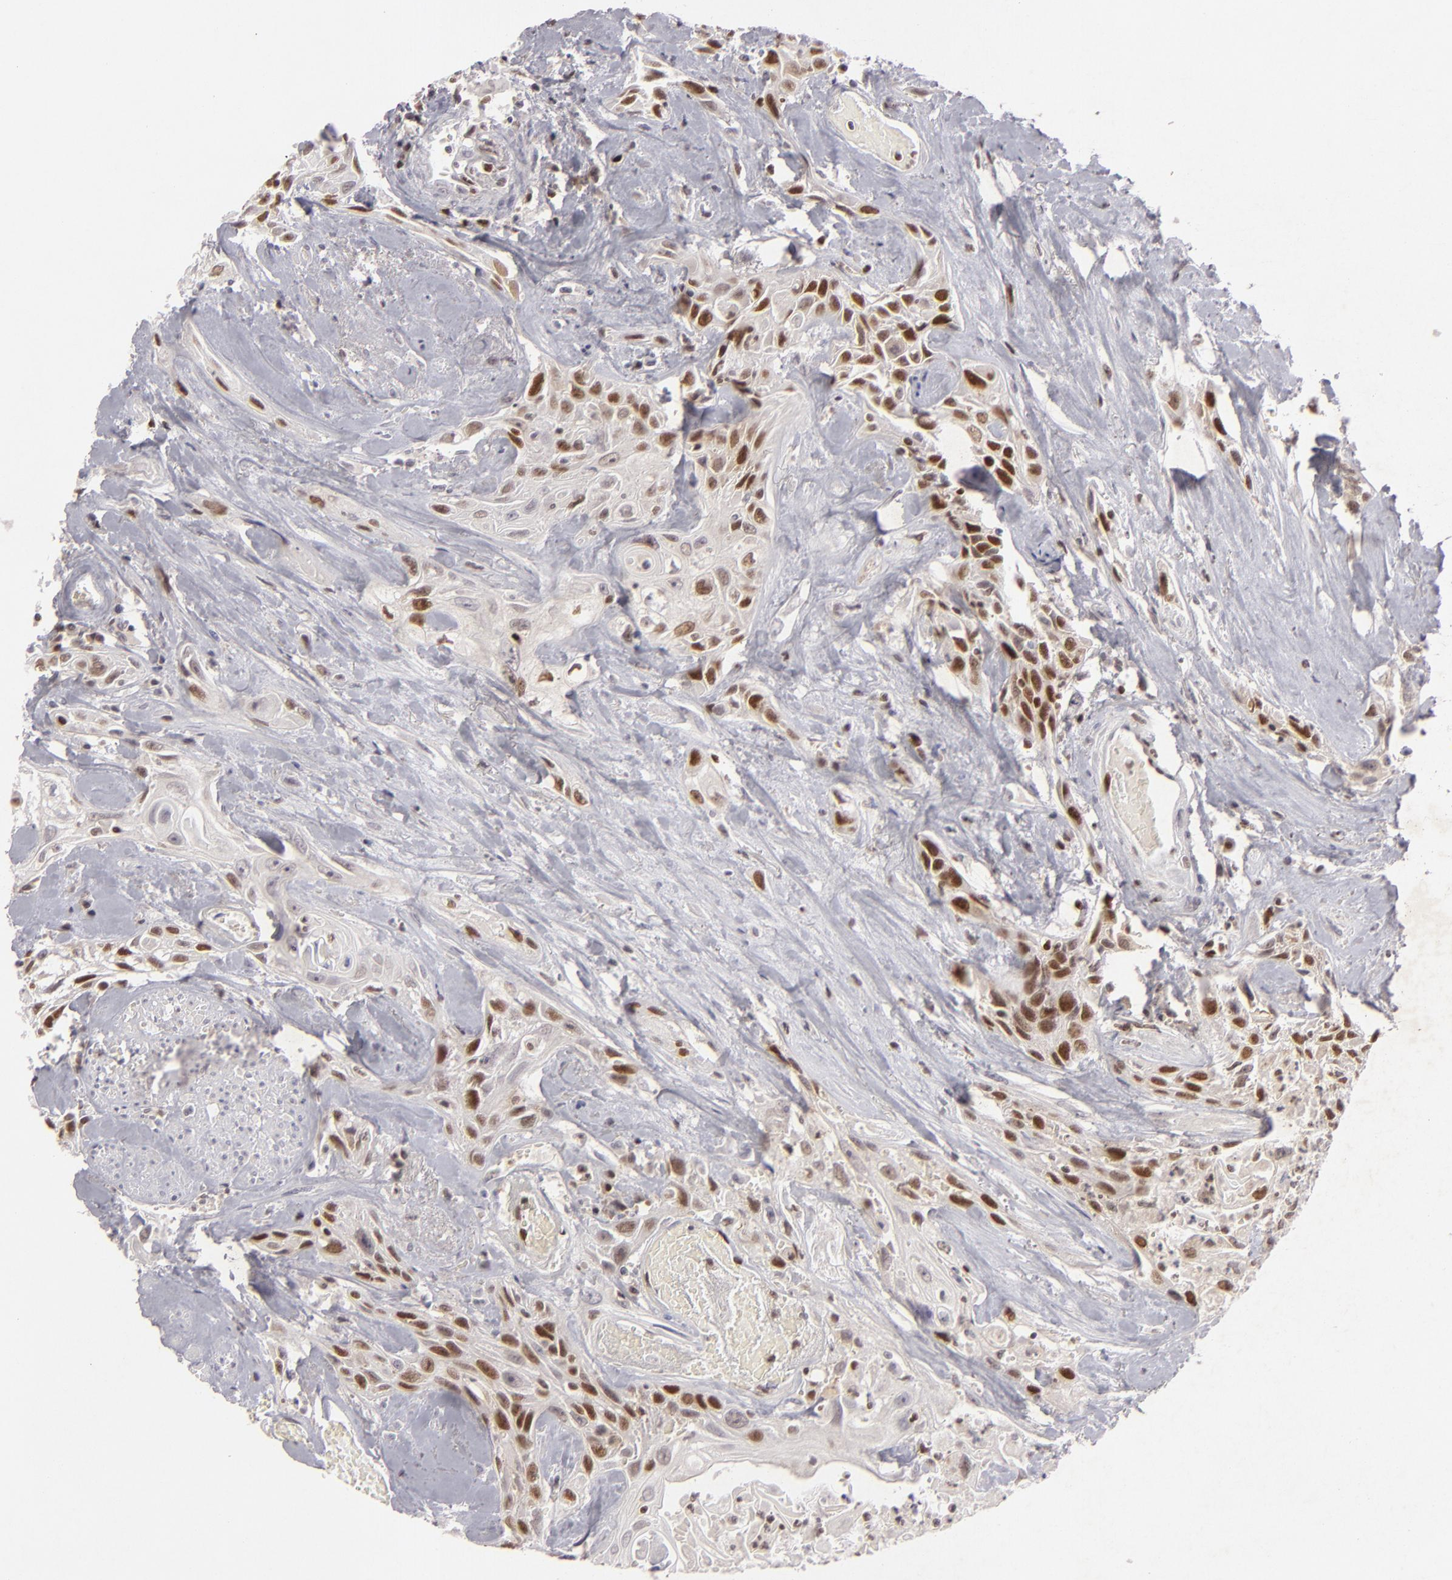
{"staining": {"intensity": "strong", "quantity": "25%-75%", "location": "nuclear"}, "tissue": "urothelial cancer", "cell_type": "Tumor cells", "image_type": "cancer", "snomed": [{"axis": "morphology", "description": "Urothelial carcinoma, High grade"}, {"axis": "topography", "description": "Urinary bladder"}], "caption": "IHC histopathology image of human urothelial cancer stained for a protein (brown), which displays high levels of strong nuclear expression in about 25%-75% of tumor cells.", "gene": "FEN1", "patient": {"sex": "female", "age": 84}}